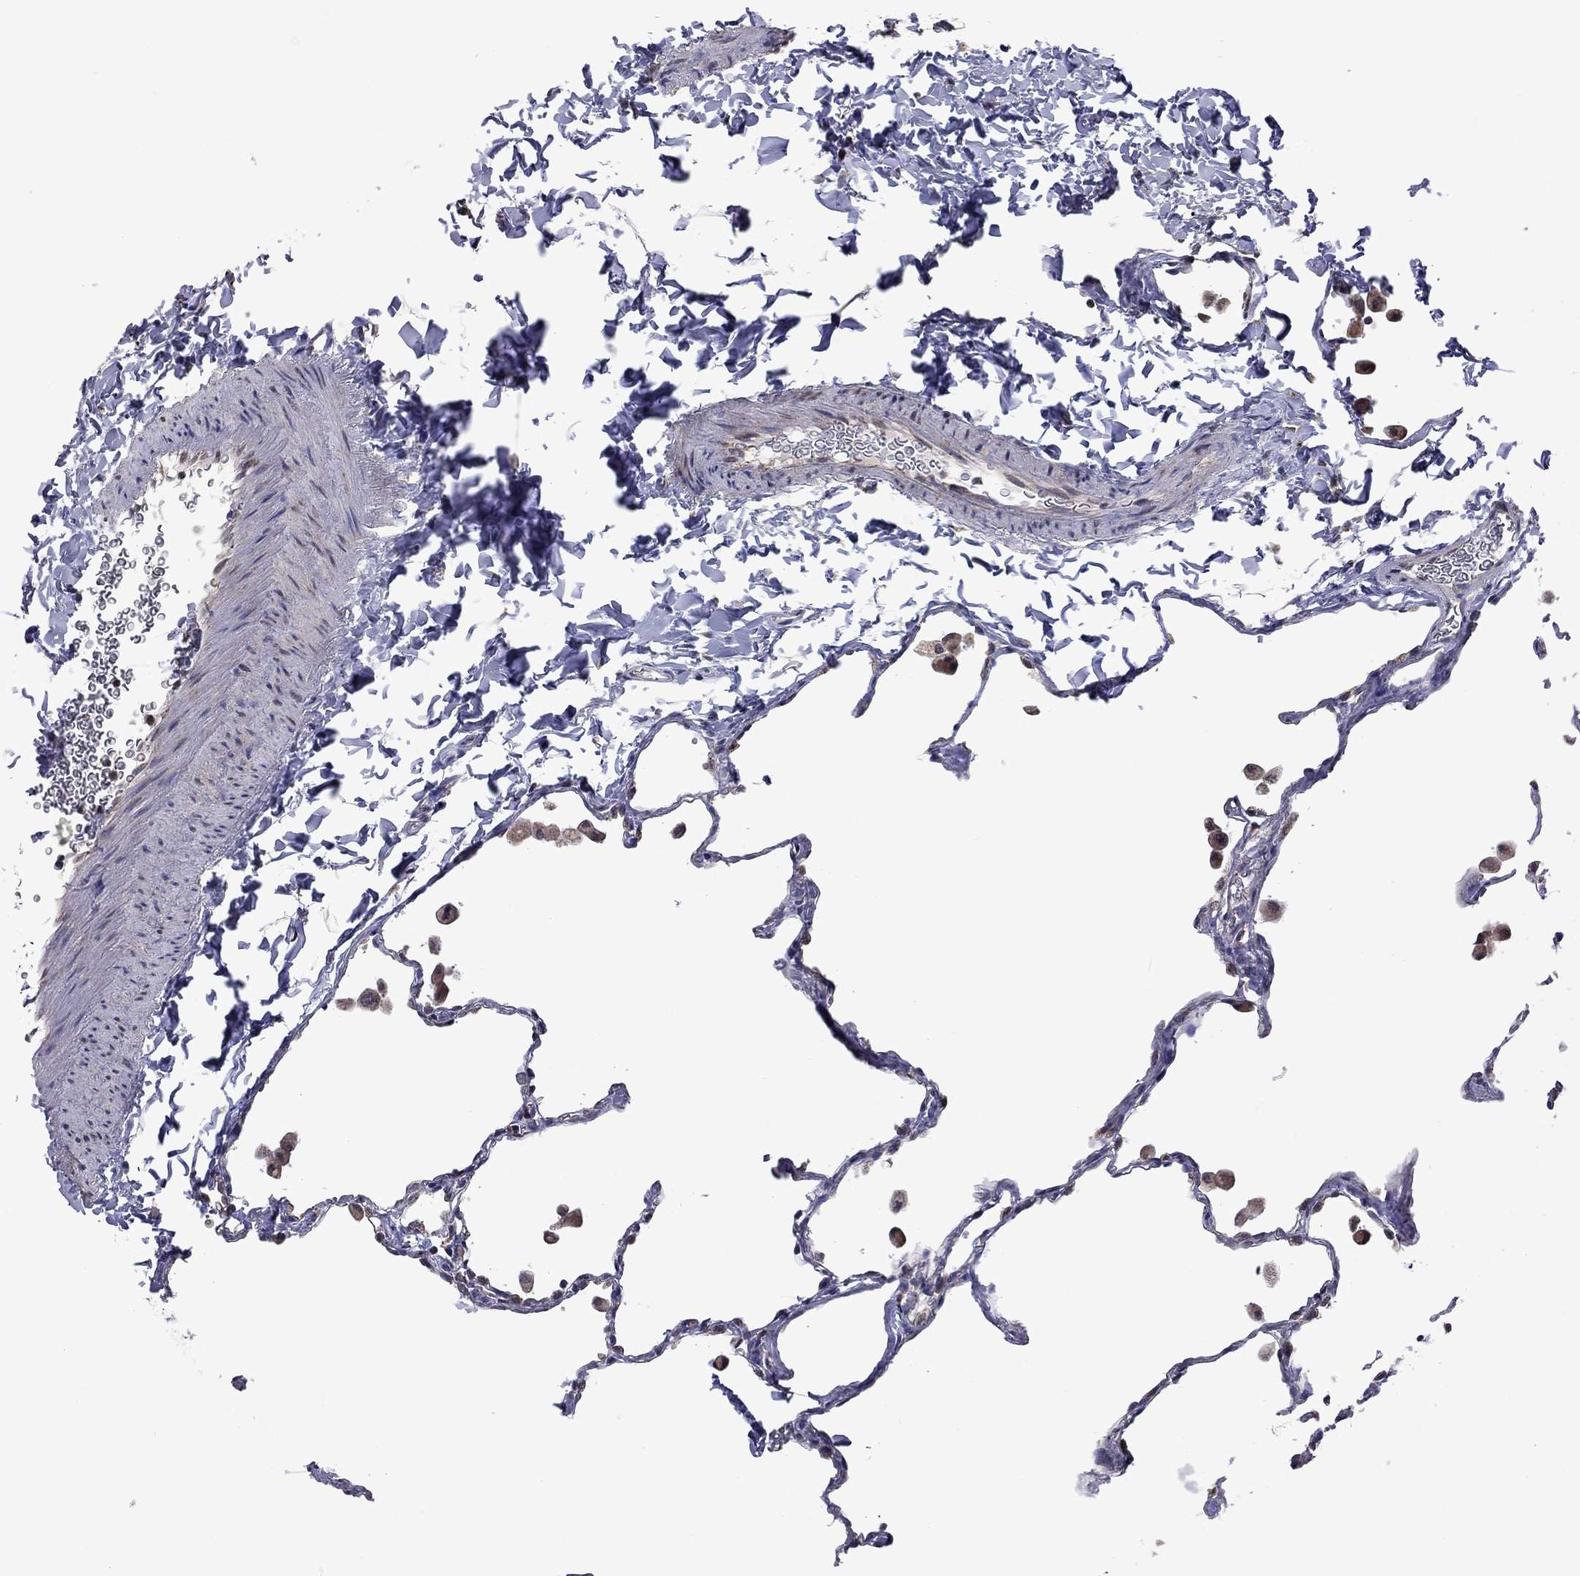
{"staining": {"intensity": "negative", "quantity": "none", "location": "none"}, "tissue": "lung", "cell_type": "Alveolar cells", "image_type": "normal", "snomed": [{"axis": "morphology", "description": "Normal tissue, NOS"}, {"axis": "topography", "description": "Lung"}], "caption": "DAB (3,3'-diaminobenzidine) immunohistochemical staining of normal human lung displays no significant staining in alveolar cells.", "gene": "NDUFB1", "patient": {"sex": "female", "age": 47}}